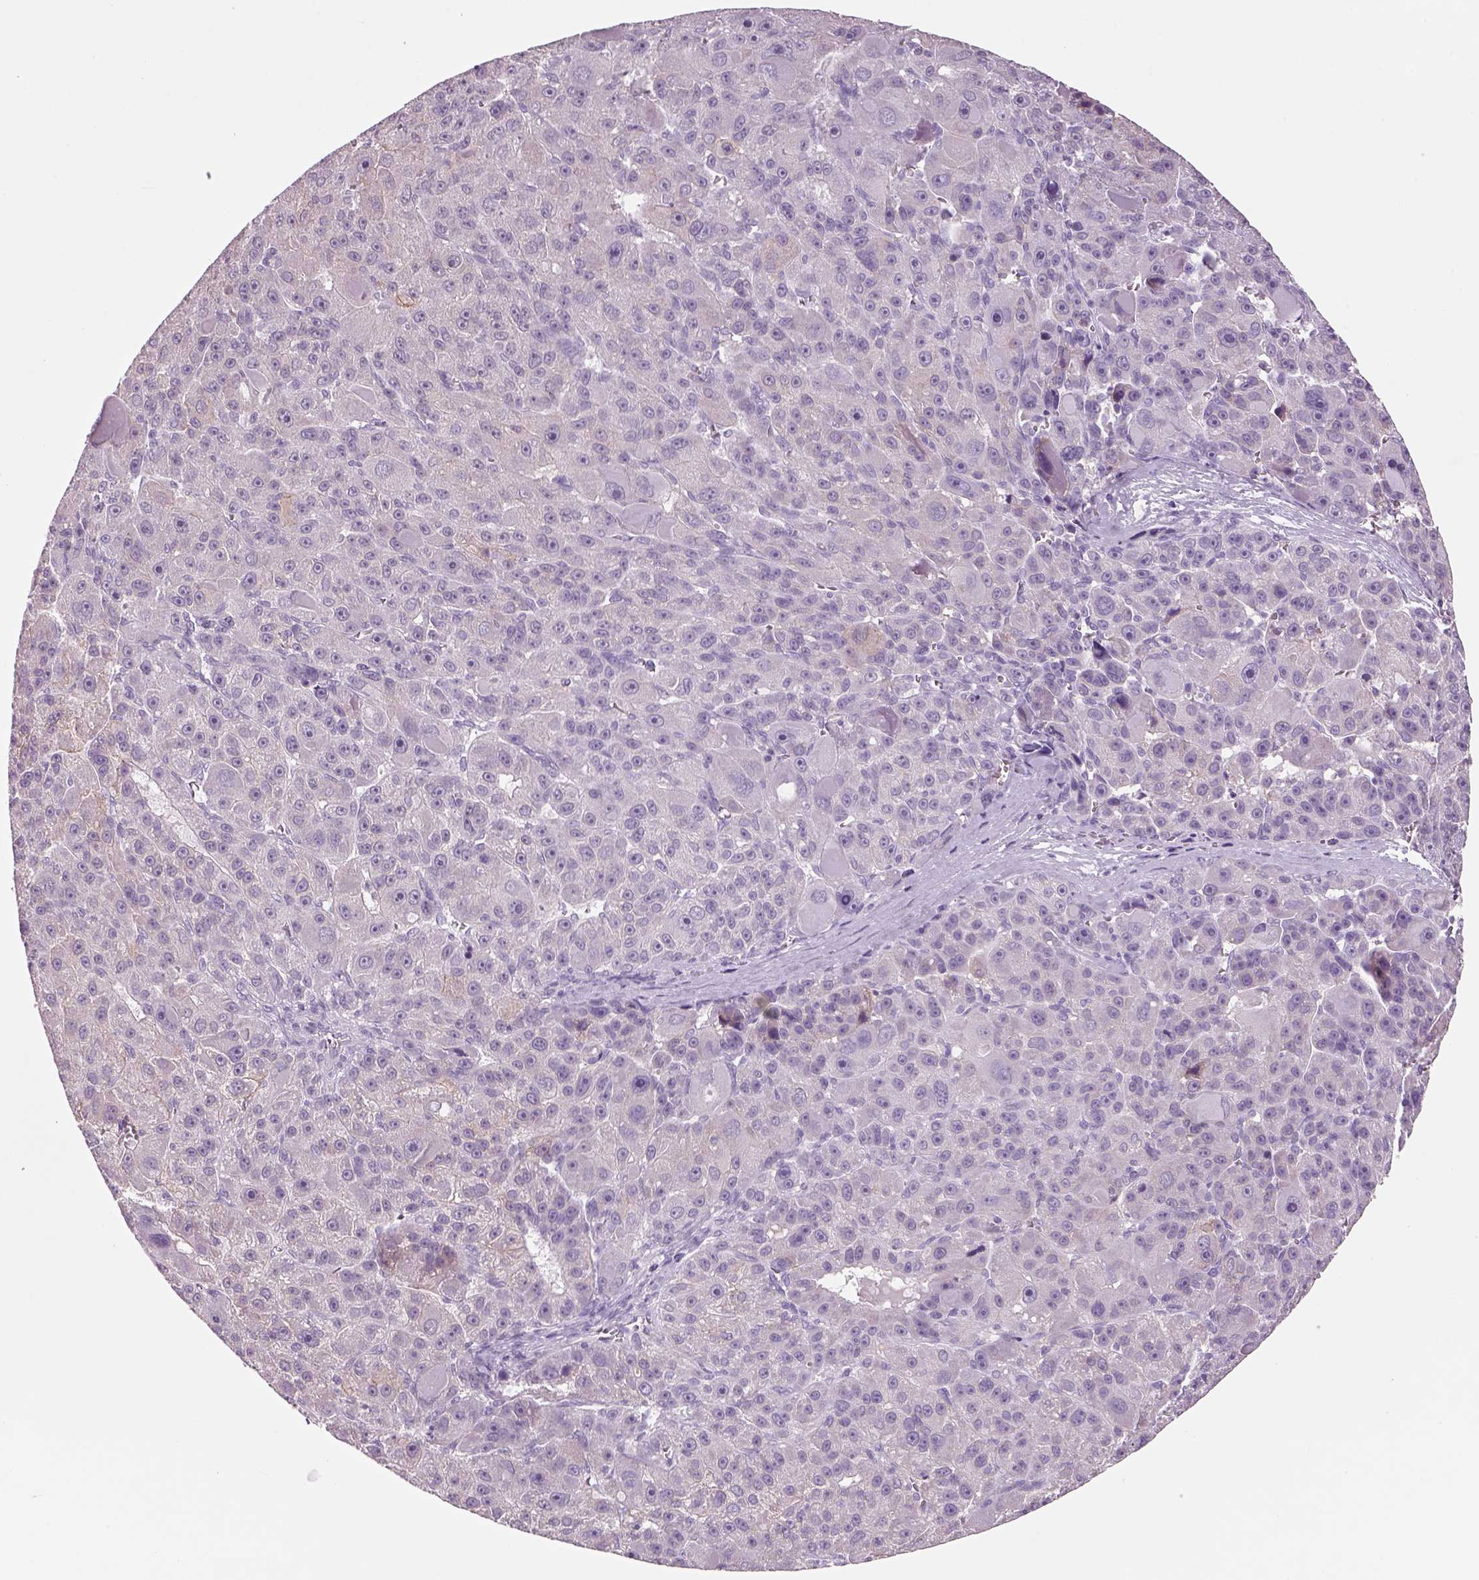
{"staining": {"intensity": "weak", "quantity": "<25%", "location": "cytoplasmic/membranous"}, "tissue": "liver cancer", "cell_type": "Tumor cells", "image_type": "cancer", "snomed": [{"axis": "morphology", "description": "Carcinoma, Hepatocellular, NOS"}, {"axis": "topography", "description": "Liver"}], "caption": "An immunohistochemistry image of liver hepatocellular carcinoma is shown. There is no staining in tumor cells of liver hepatocellular carcinoma.", "gene": "SLC6A2", "patient": {"sex": "male", "age": 76}}